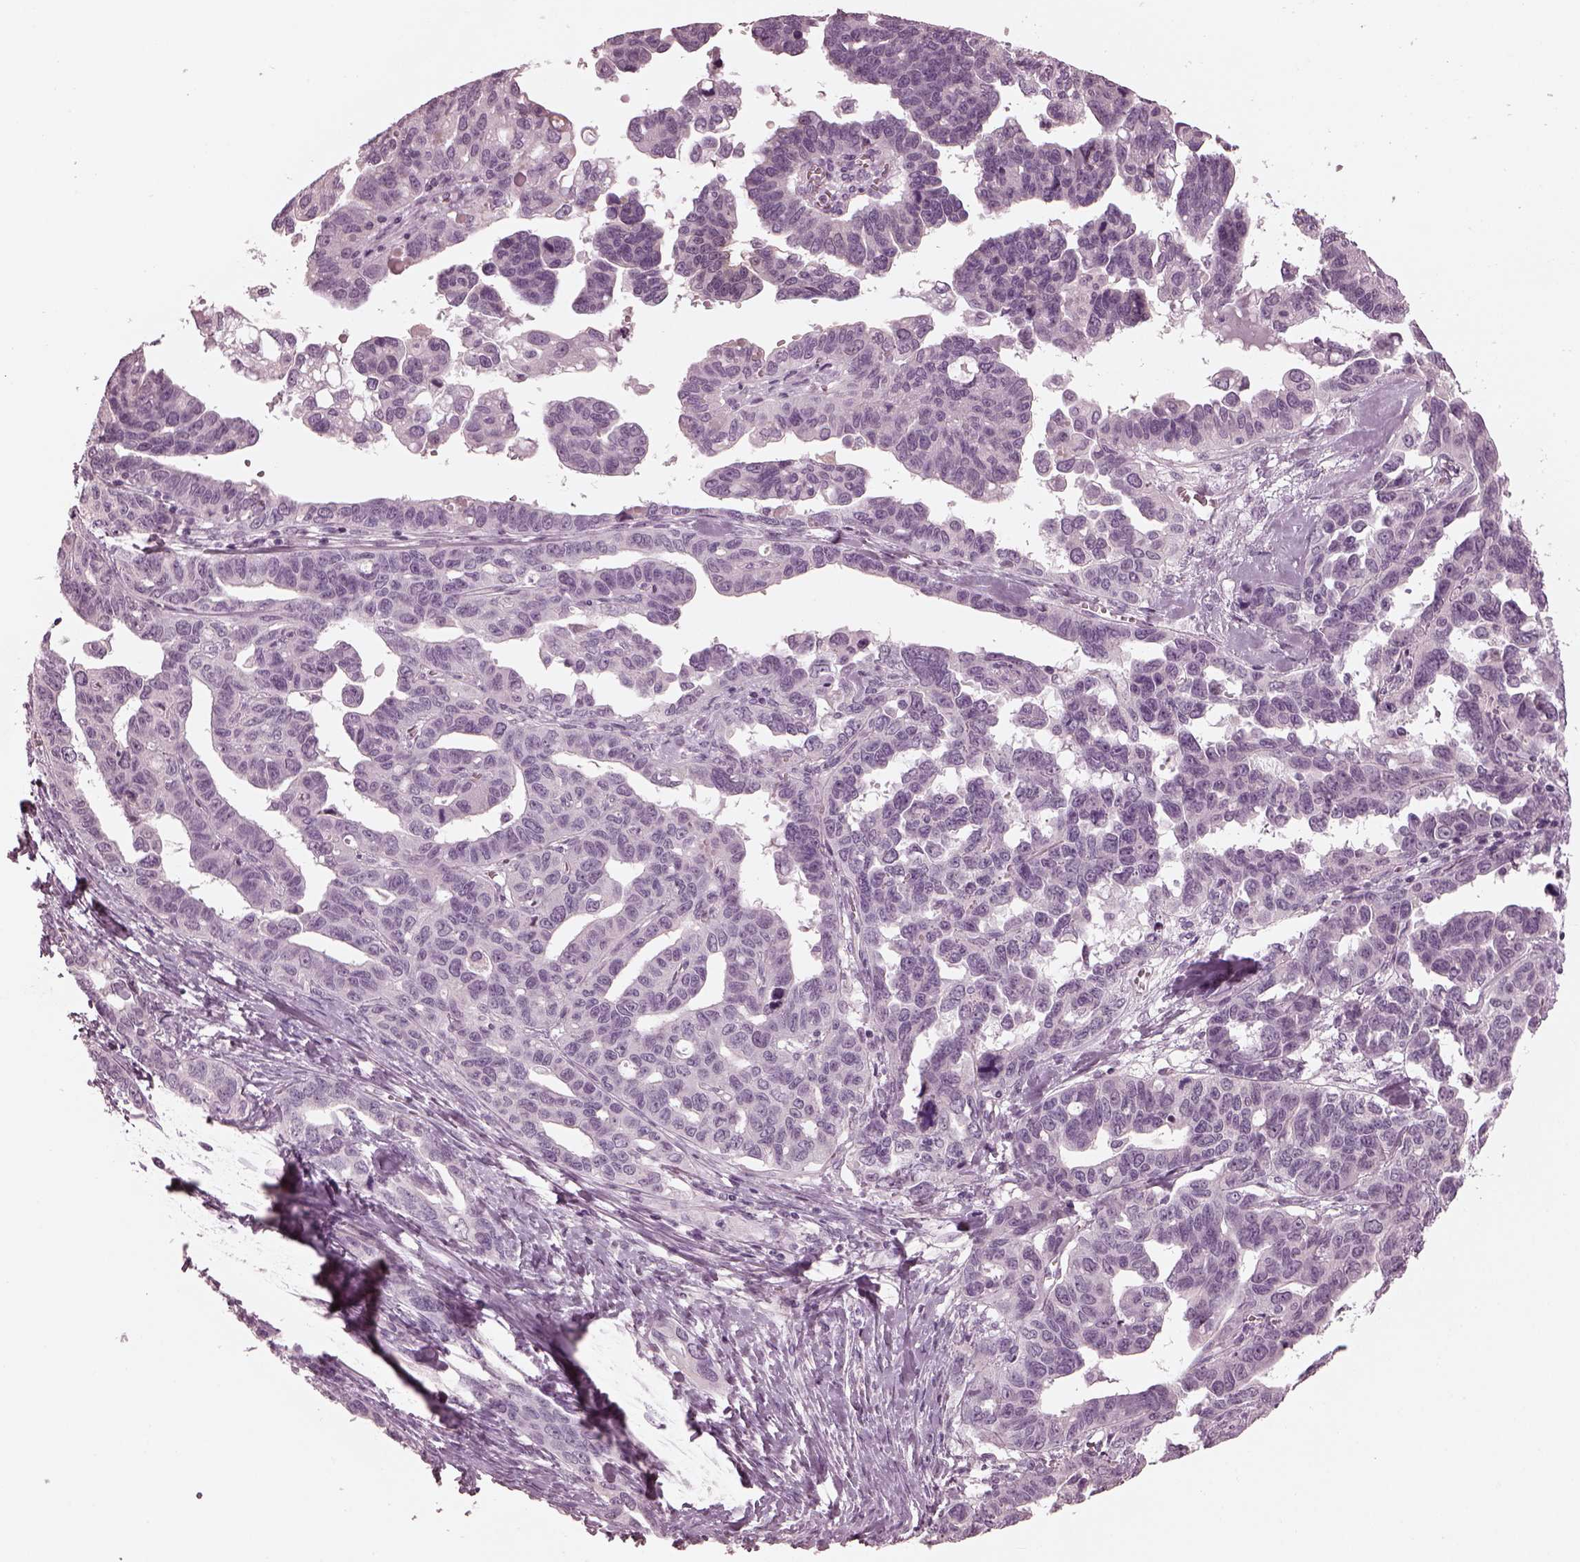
{"staining": {"intensity": "negative", "quantity": "none", "location": "none"}, "tissue": "ovarian cancer", "cell_type": "Tumor cells", "image_type": "cancer", "snomed": [{"axis": "morphology", "description": "Cystadenocarcinoma, serous, NOS"}, {"axis": "topography", "description": "Ovary"}], "caption": "Immunohistochemical staining of serous cystadenocarcinoma (ovarian) demonstrates no significant expression in tumor cells. The staining was performed using DAB to visualize the protein expression in brown, while the nuclei were stained in blue with hematoxylin (Magnification: 20x).", "gene": "OPTC", "patient": {"sex": "female", "age": 69}}